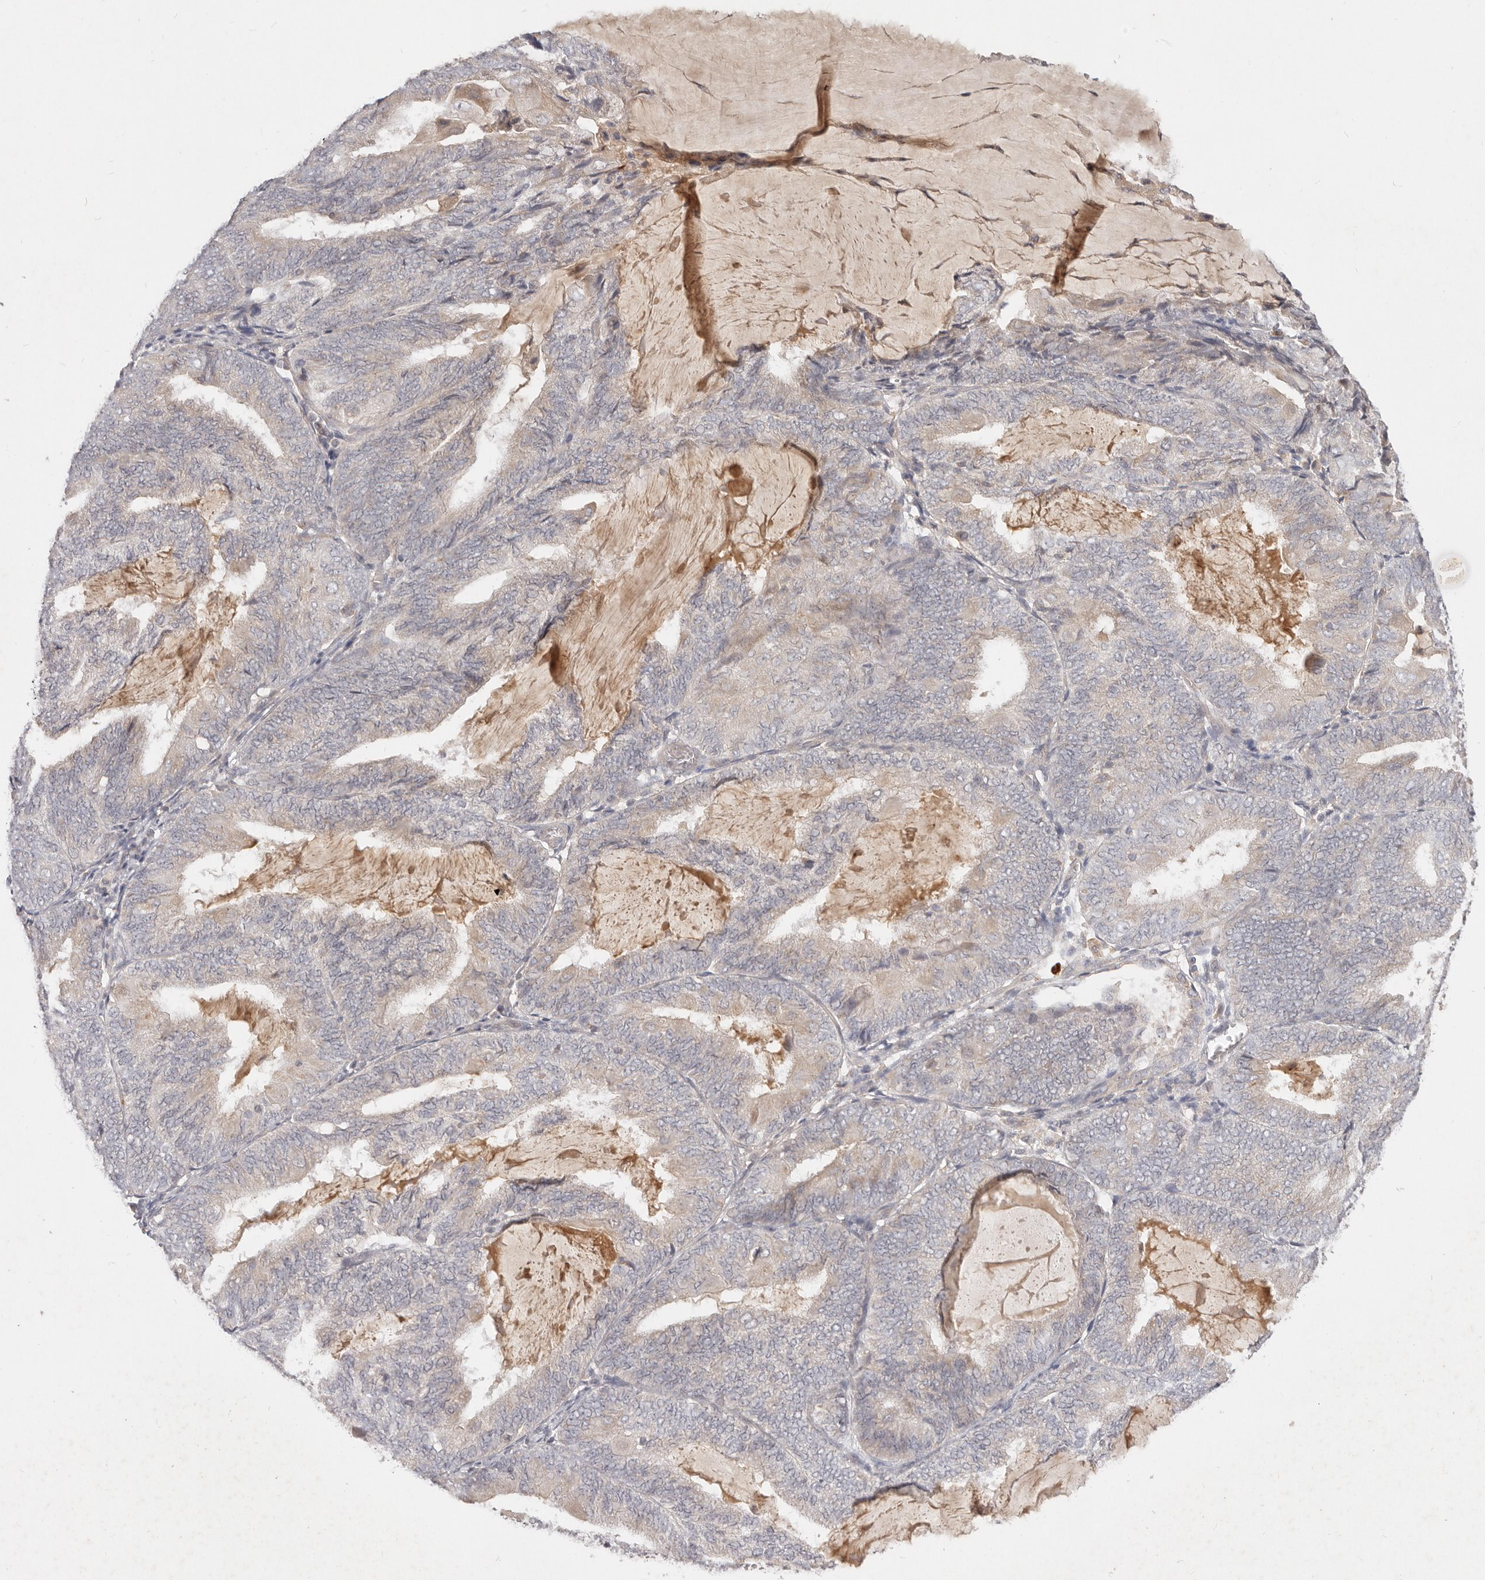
{"staining": {"intensity": "weak", "quantity": "<25%", "location": "cytoplasmic/membranous"}, "tissue": "endometrial cancer", "cell_type": "Tumor cells", "image_type": "cancer", "snomed": [{"axis": "morphology", "description": "Adenocarcinoma, NOS"}, {"axis": "topography", "description": "Endometrium"}], "caption": "A micrograph of adenocarcinoma (endometrial) stained for a protein exhibits no brown staining in tumor cells. The staining was performed using DAB to visualize the protein expression in brown, while the nuclei were stained in blue with hematoxylin (Magnification: 20x).", "gene": "USP49", "patient": {"sex": "female", "age": 81}}